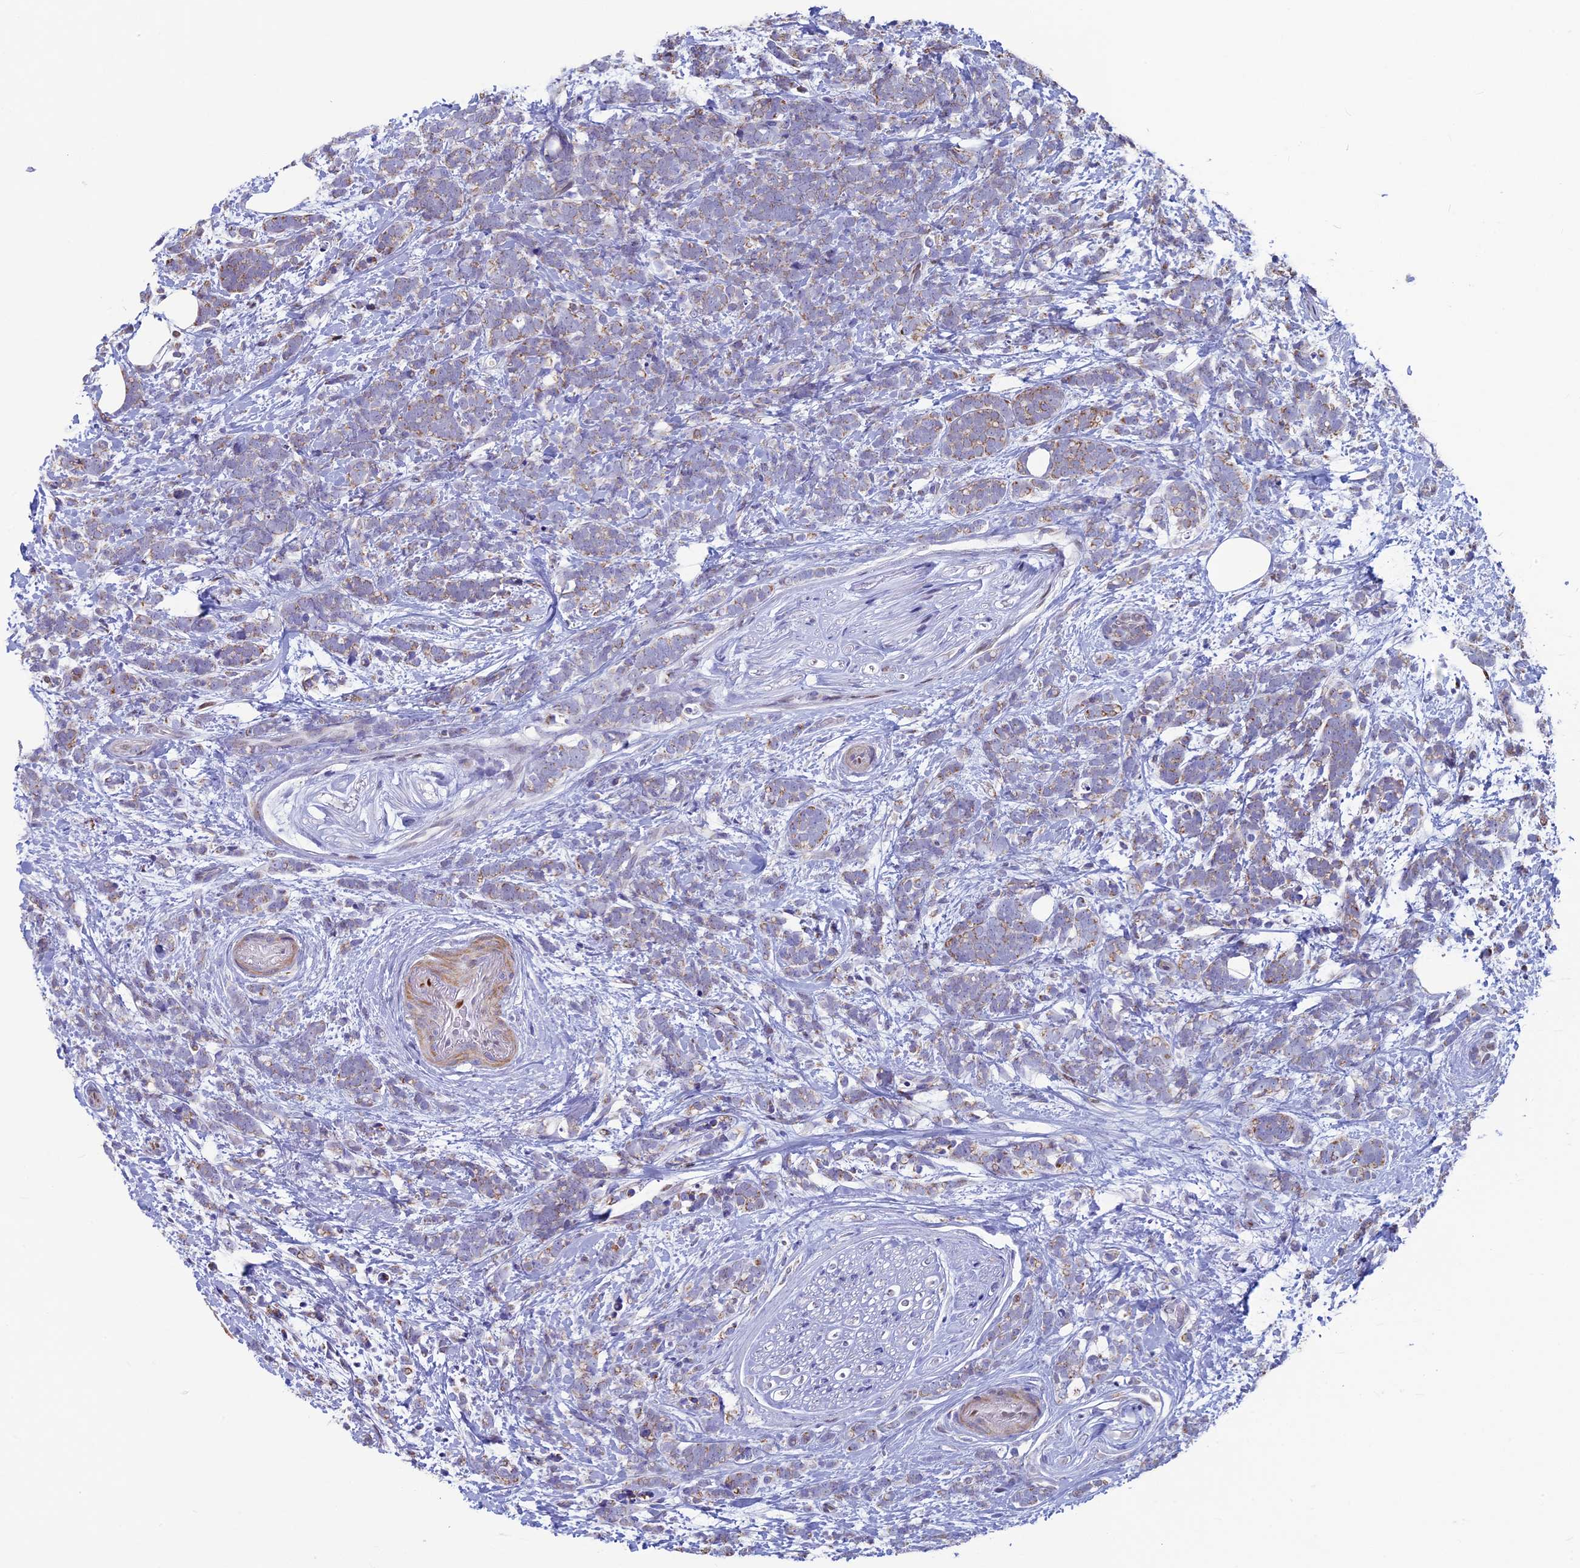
{"staining": {"intensity": "weak", "quantity": "<25%", "location": "cytoplasmic/membranous"}, "tissue": "breast cancer", "cell_type": "Tumor cells", "image_type": "cancer", "snomed": [{"axis": "morphology", "description": "Lobular carcinoma"}, {"axis": "topography", "description": "Breast"}], "caption": "This histopathology image is of breast cancer stained with immunohistochemistry to label a protein in brown with the nuclei are counter-stained blue. There is no staining in tumor cells.", "gene": "ACSS1", "patient": {"sex": "female", "age": 58}}